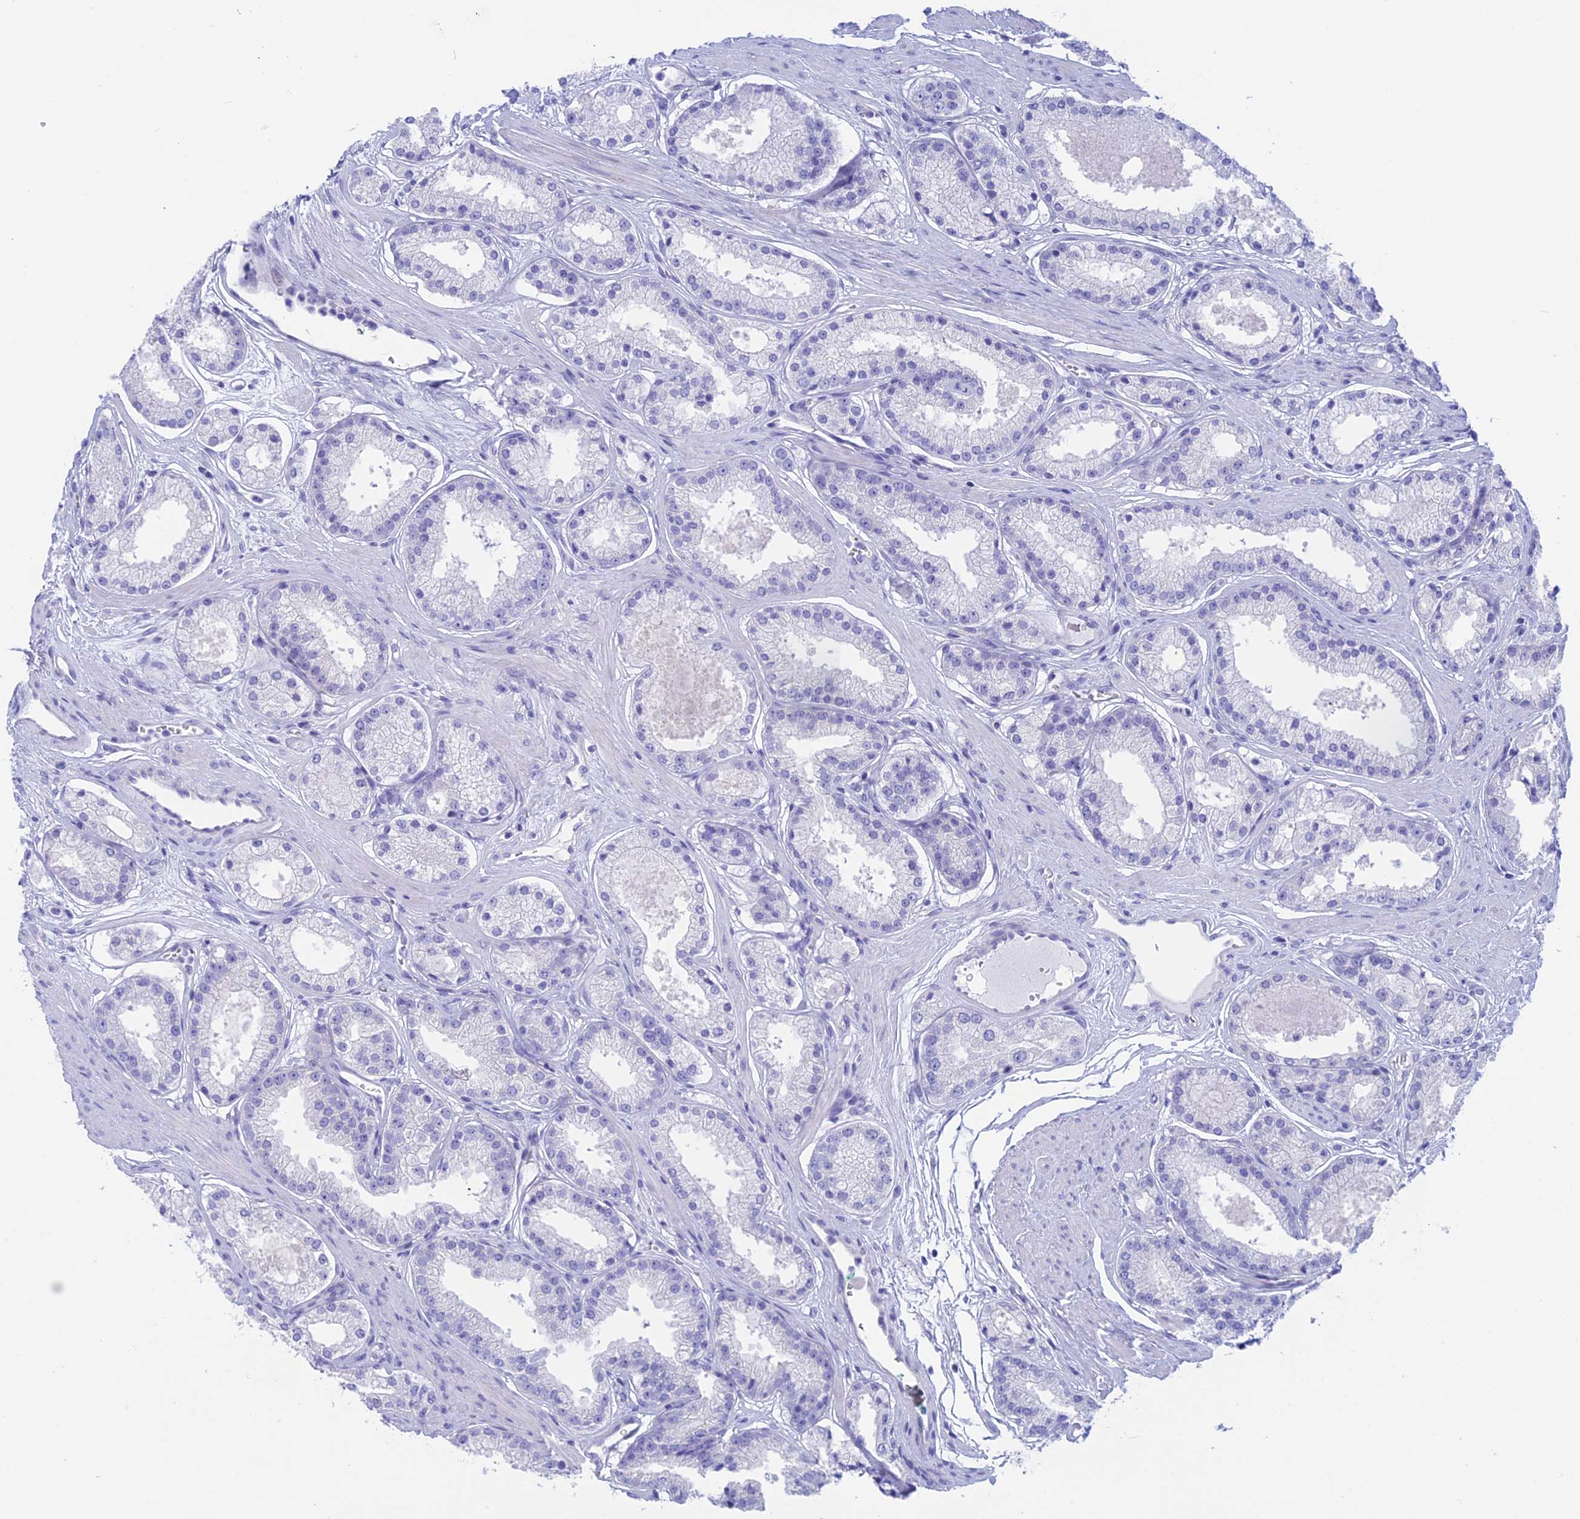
{"staining": {"intensity": "negative", "quantity": "none", "location": "none"}, "tissue": "prostate cancer", "cell_type": "Tumor cells", "image_type": "cancer", "snomed": [{"axis": "morphology", "description": "Adenocarcinoma, Low grade"}, {"axis": "topography", "description": "Prostate"}], "caption": "The photomicrograph exhibits no significant staining in tumor cells of adenocarcinoma (low-grade) (prostate).", "gene": "RP1", "patient": {"sex": "male", "age": 59}}